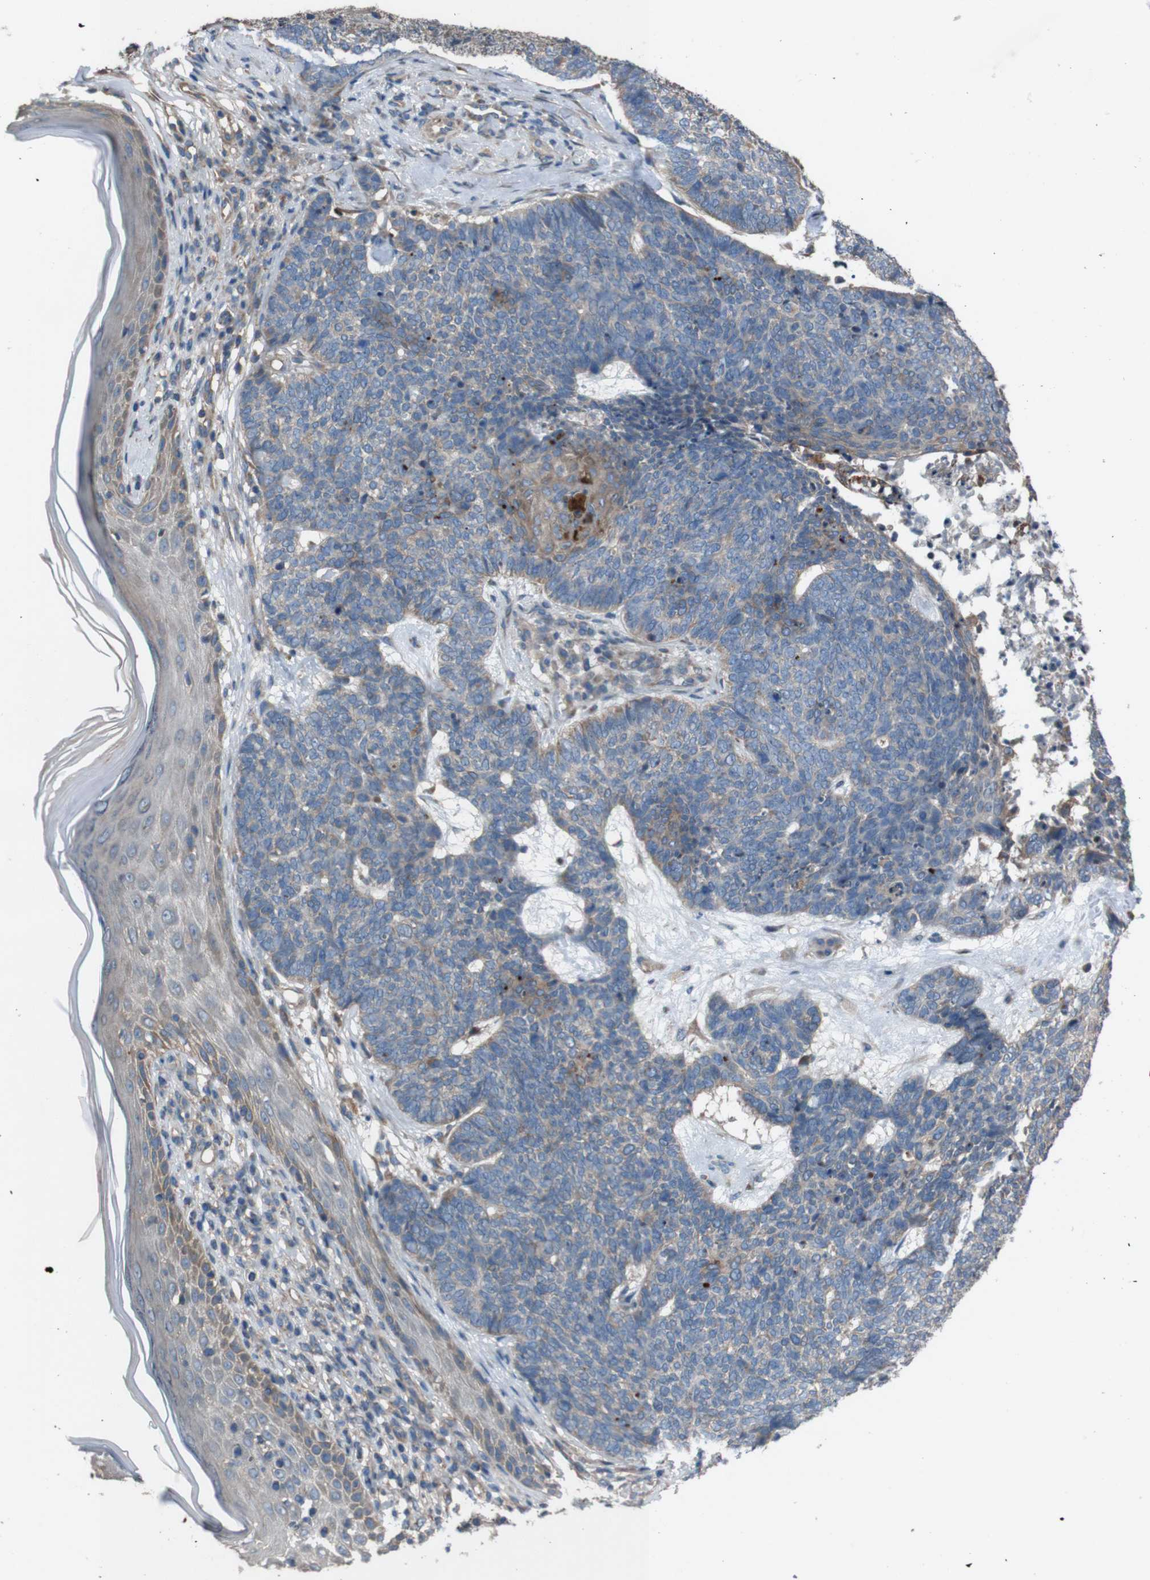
{"staining": {"intensity": "weak", "quantity": "<25%", "location": "cytoplasmic/membranous"}, "tissue": "skin cancer", "cell_type": "Tumor cells", "image_type": "cancer", "snomed": [{"axis": "morphology", "description": "Basal cell carcinoma"}, {"axis": "topography", "description": "Skin"}], "caption": "Human basal cell carcinoma (skin) stained for a protein using immunohistochemistry exhibits no expression in tumor cells.", "gene": "NAALADL2", "patient": {"sex": "female", "age": 84}}